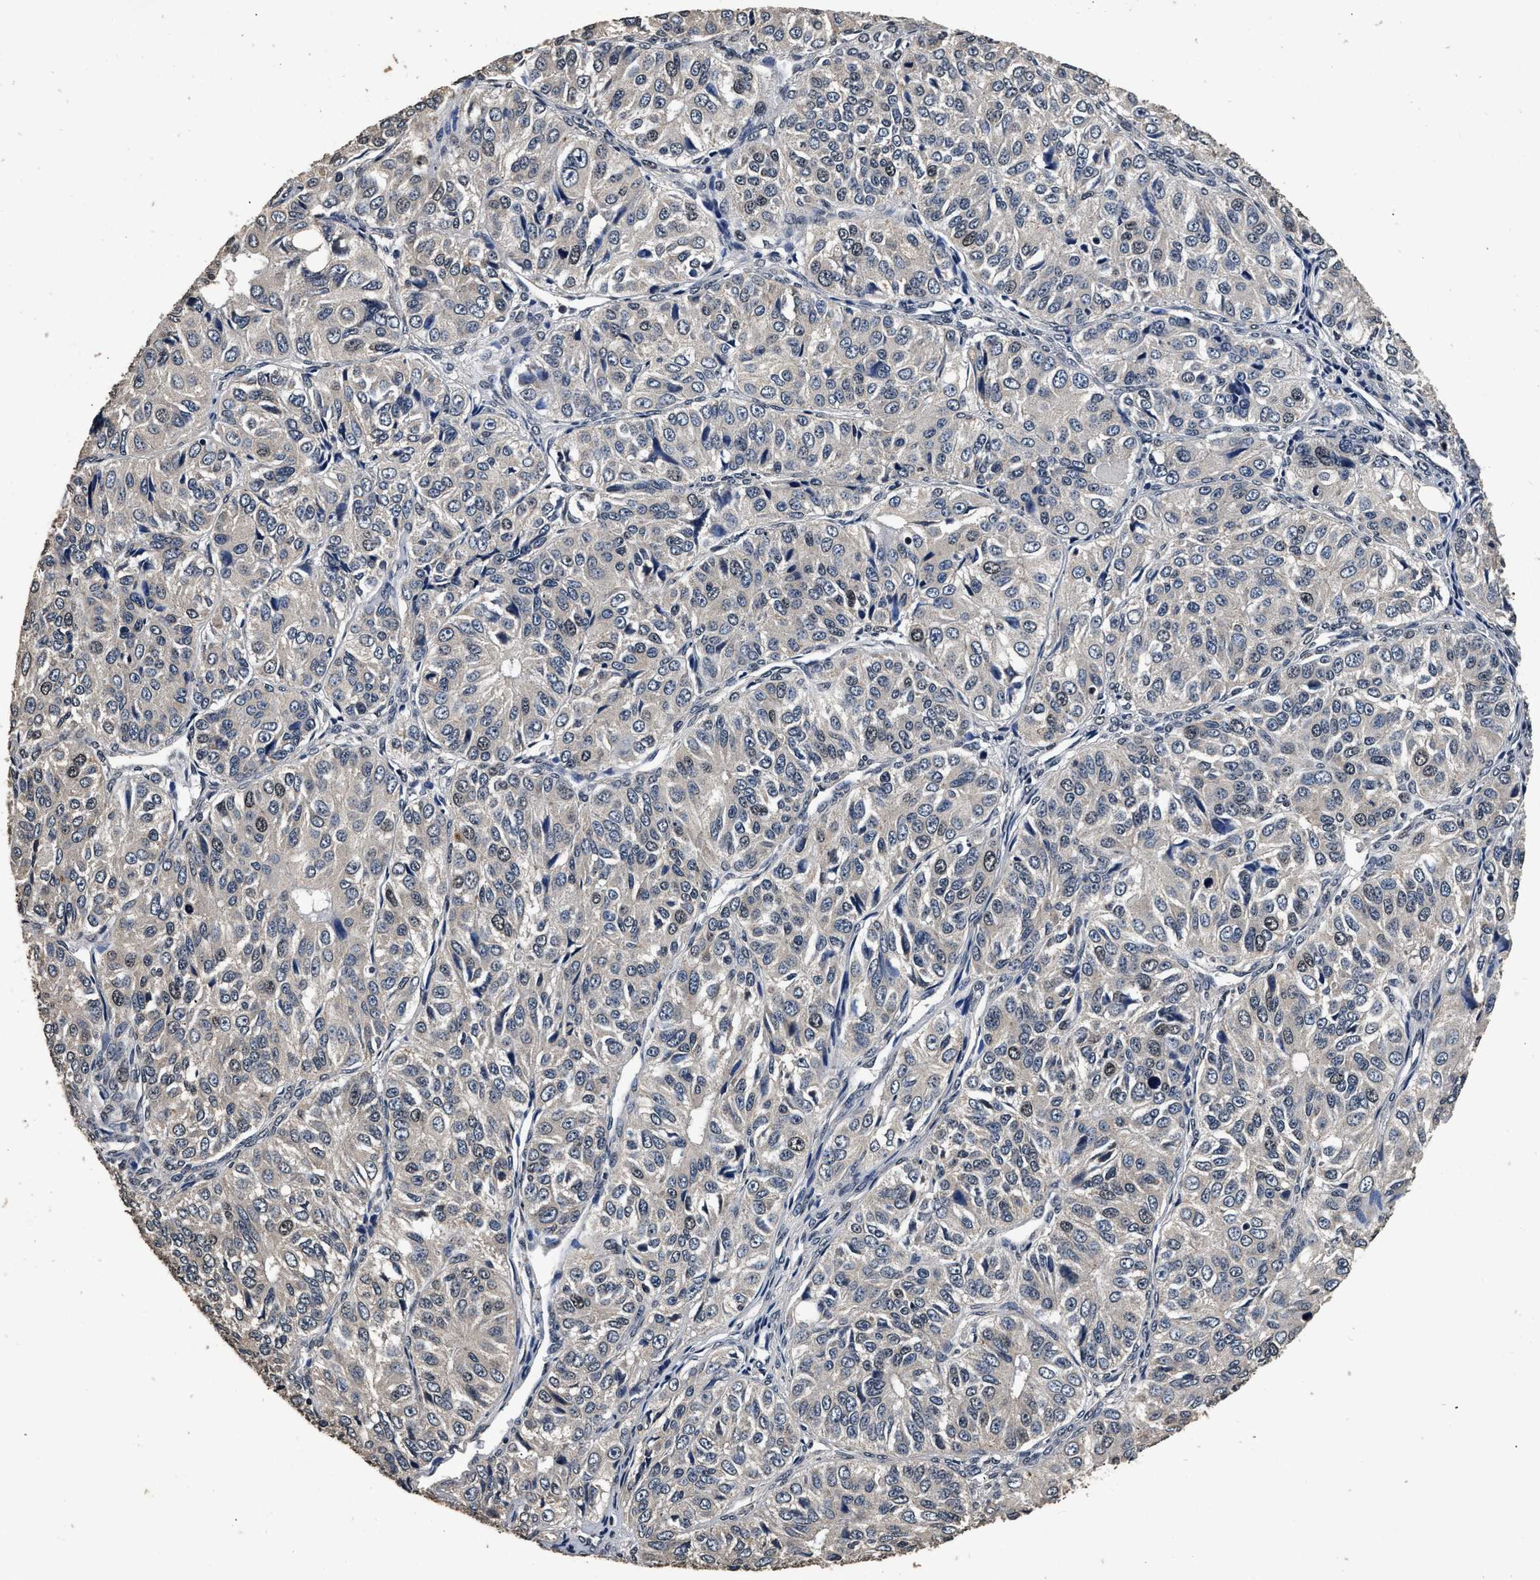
{"staining": {"intensity": "negative", "quantity": "none", "location": "none"}, "tissue": "ovarian cancer", "cell_type": "Tumor cells", "image_type": "cancer", "snomed": [{"axis": "morphology", "description": "Carcinoma, endometroid"}, {"axis": "topography", "description": "Ovary"}], "caption": "High power microscopy image of an immunohistochemistry (IHC) photomicrograph of ovarian cancer, revealing no significant staining in tumor cells.", "gene": "CSTF1", "patient": {"sex": "female", "age": 51}}